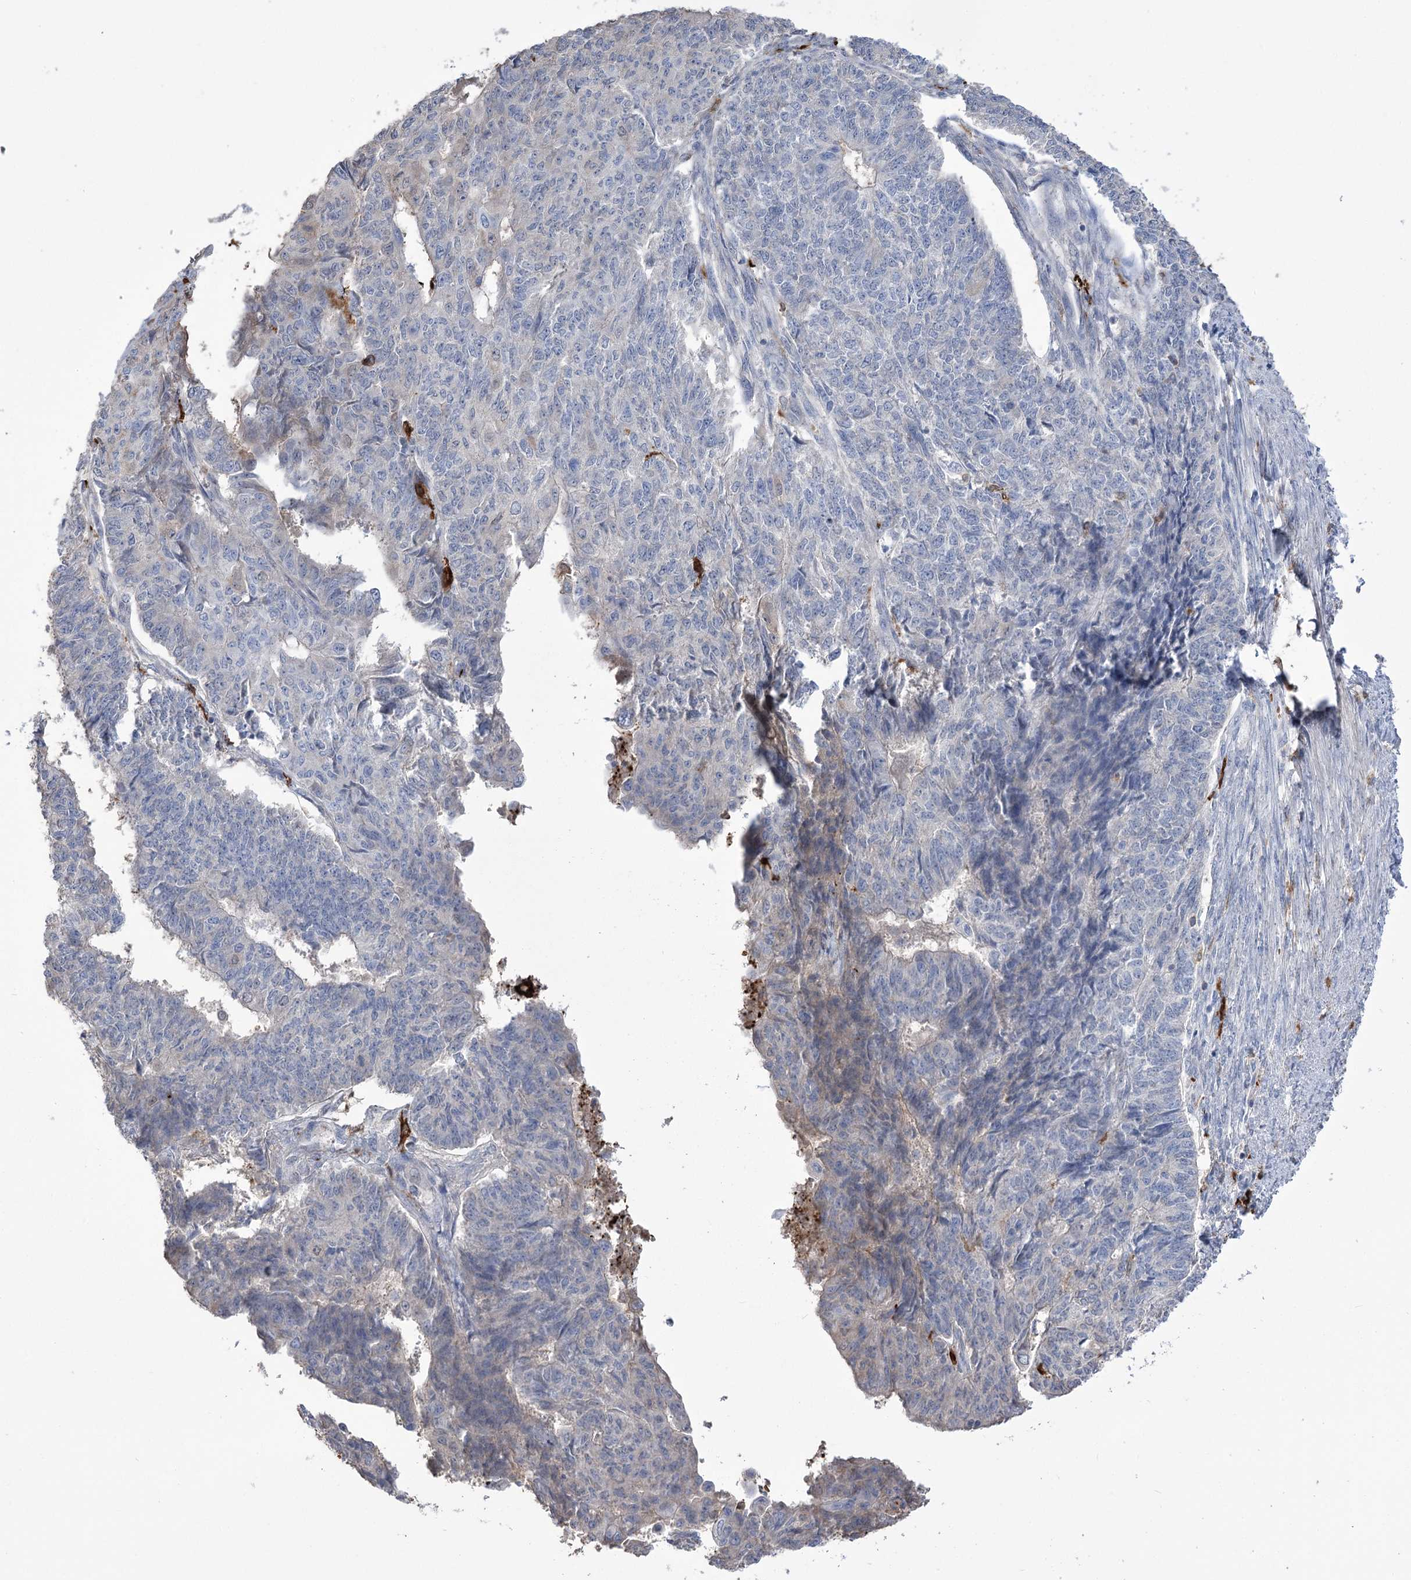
{"staining": {"intensity": "negative", "quantity": "none", "location": "none"}, "tissue": "endometrial cancer", "cell_type": "Tumor cells", "image_type": "cancer", "snomed": [{"axis": "morphology", "description": "Adenocarcinoma, NOS"}, {"axis": "topography", "description": "Endometrium"}], "caption": "An IHC image of endometrial cancer is shown. There is no staining in tumor cells of endometrial cancer. (DAB (3,3'-diaminobenzidine) immunohistochemistry (IHC) with hematoxylin counter stain).", "gene": "ZNF622", "patient": {"sex": "female", "age": 32}}